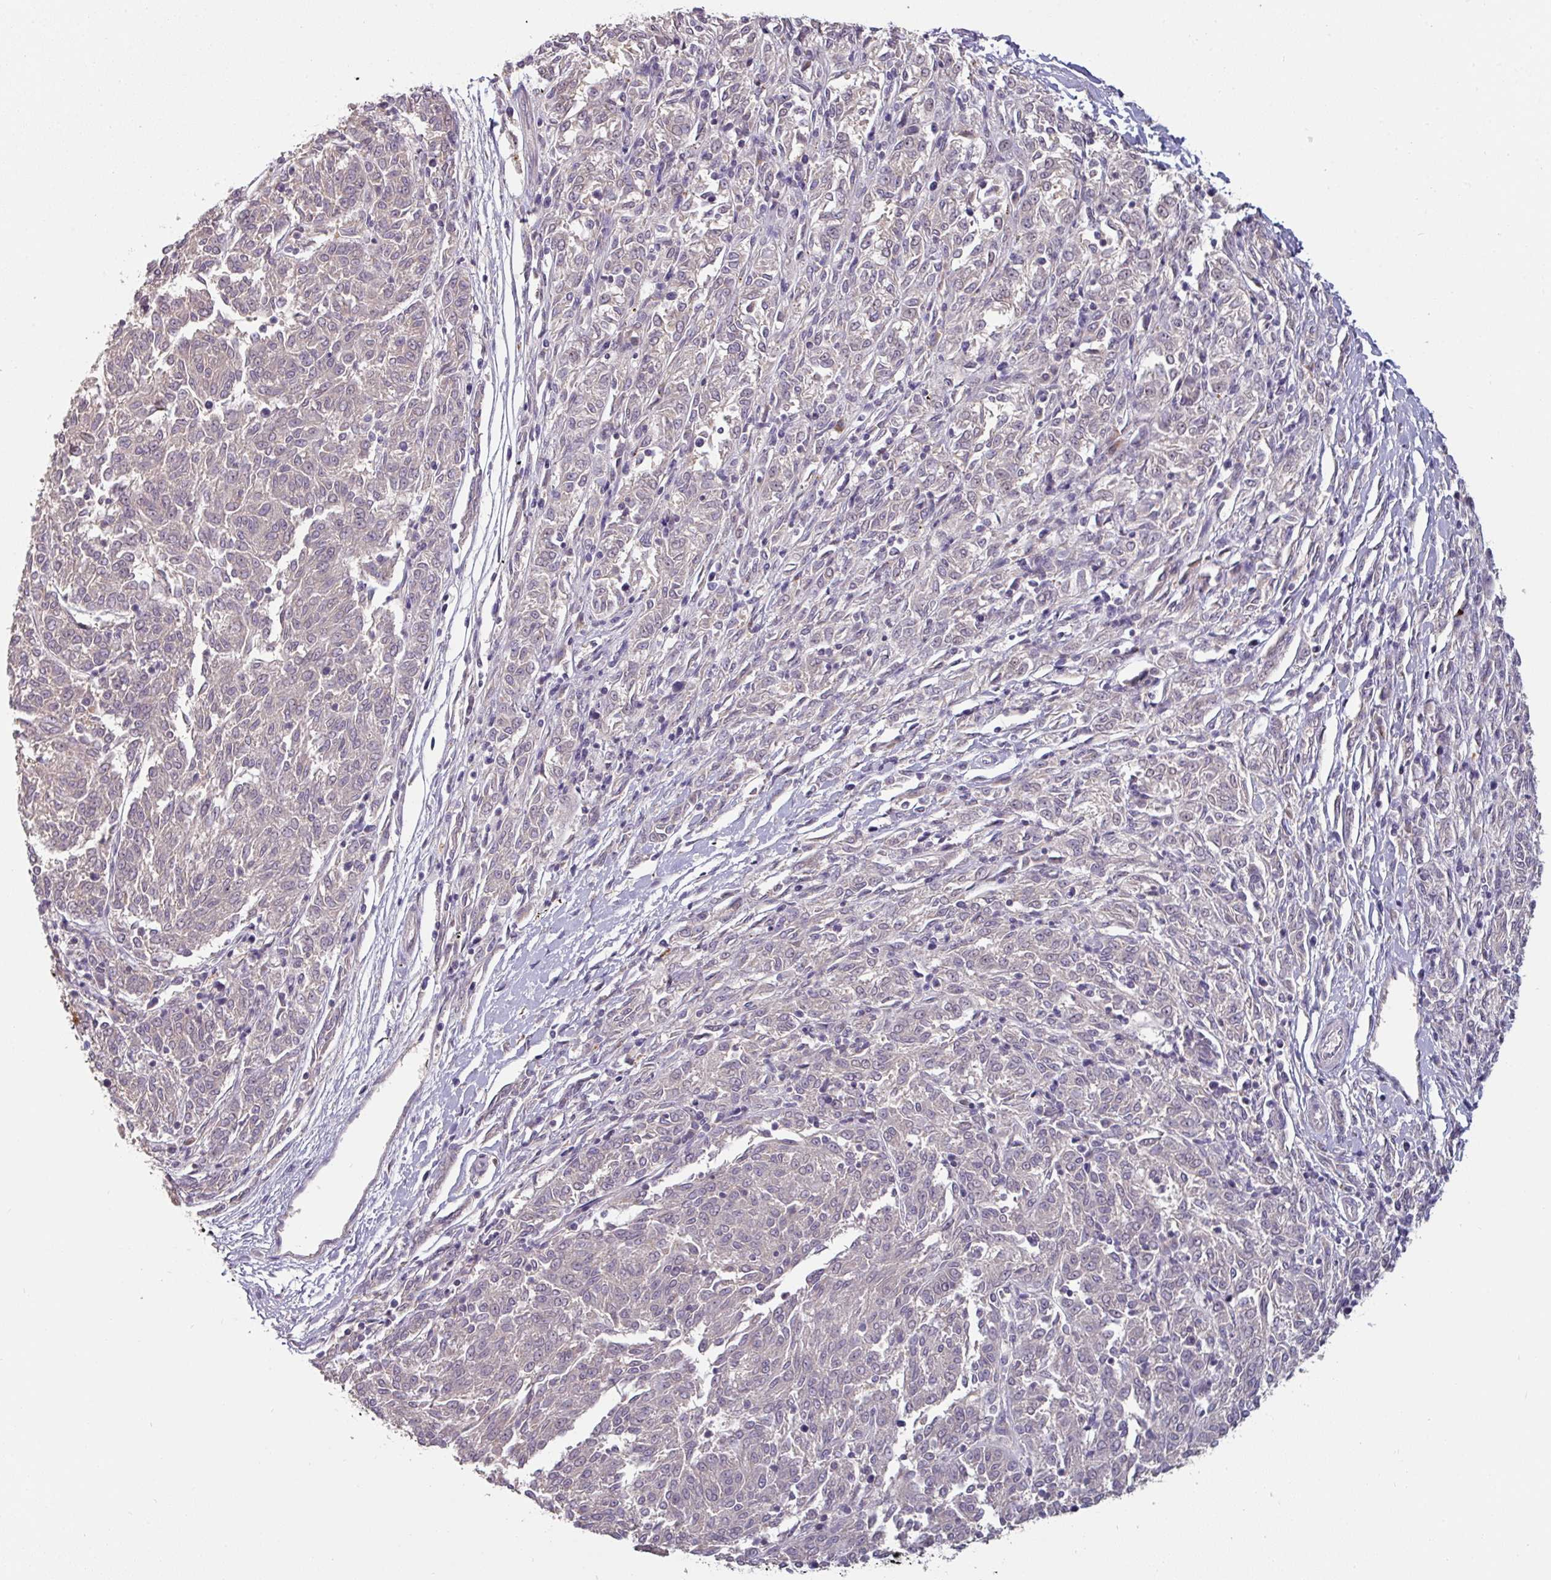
{"staining": {"intensity": "negative", "quantity": "none", "location": "none"}, "tissue": "melanoma", "cell_type": "Tumor cells", "image_type": "cancer", "snomed": [{"axis": "morphology", "description": "Malignant melanoma, NOS"}, {"axis": "topography", "description": "Skin"}], "caption": "A high-resolution micrograph shows immunohistochemistry (IHC) staining of malignant melanoma, which reveals no significant staining in tumor cells.", "gene": "SWSAP1", "patient": {"sex": "female", "age": 72}}